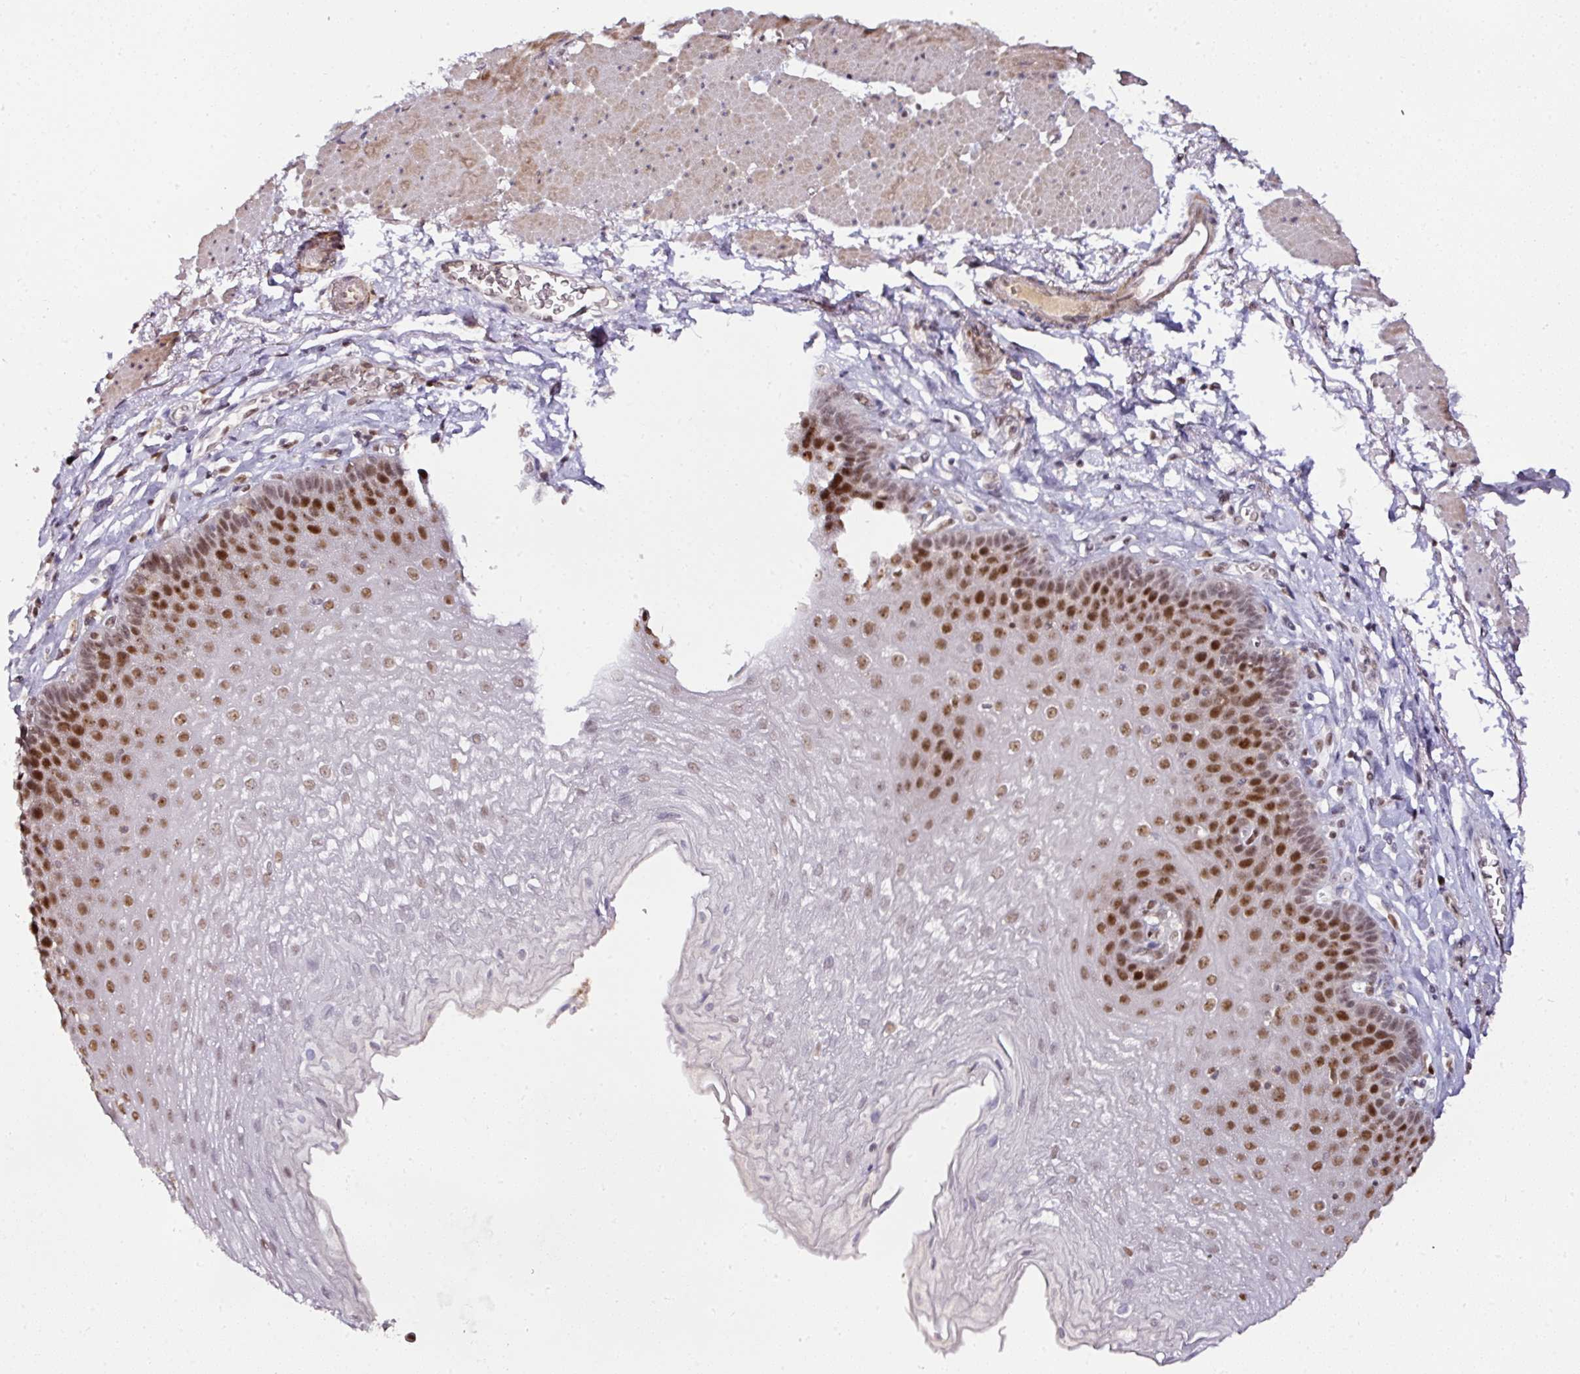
{"staining": {"intensity": "strong", "quantity": "25%-75%", "location": "nuclear"}, "tissue": "esophagus", "cell_type": "Squamous epithelial cells", "image_type": "normal", "snomed": [{"axis": "morphology", "description": "Normal tissue, NOS"}, {"axis": "topography", "description": "Esophagus"}], "caption": "Protein expression analysis of unremarkable human esophagus reveals strong nuclear positivity in approximately 25%-75% of squamous epithelial cells. The staining is performed using DAB (3,3'-diaminobenzidine) brown chromogen to label protein expression. The nuclei are counter-stained blue using hematoxylin.", "gene": "KLF16", "patient": {"sex": "female", "age": 81}}